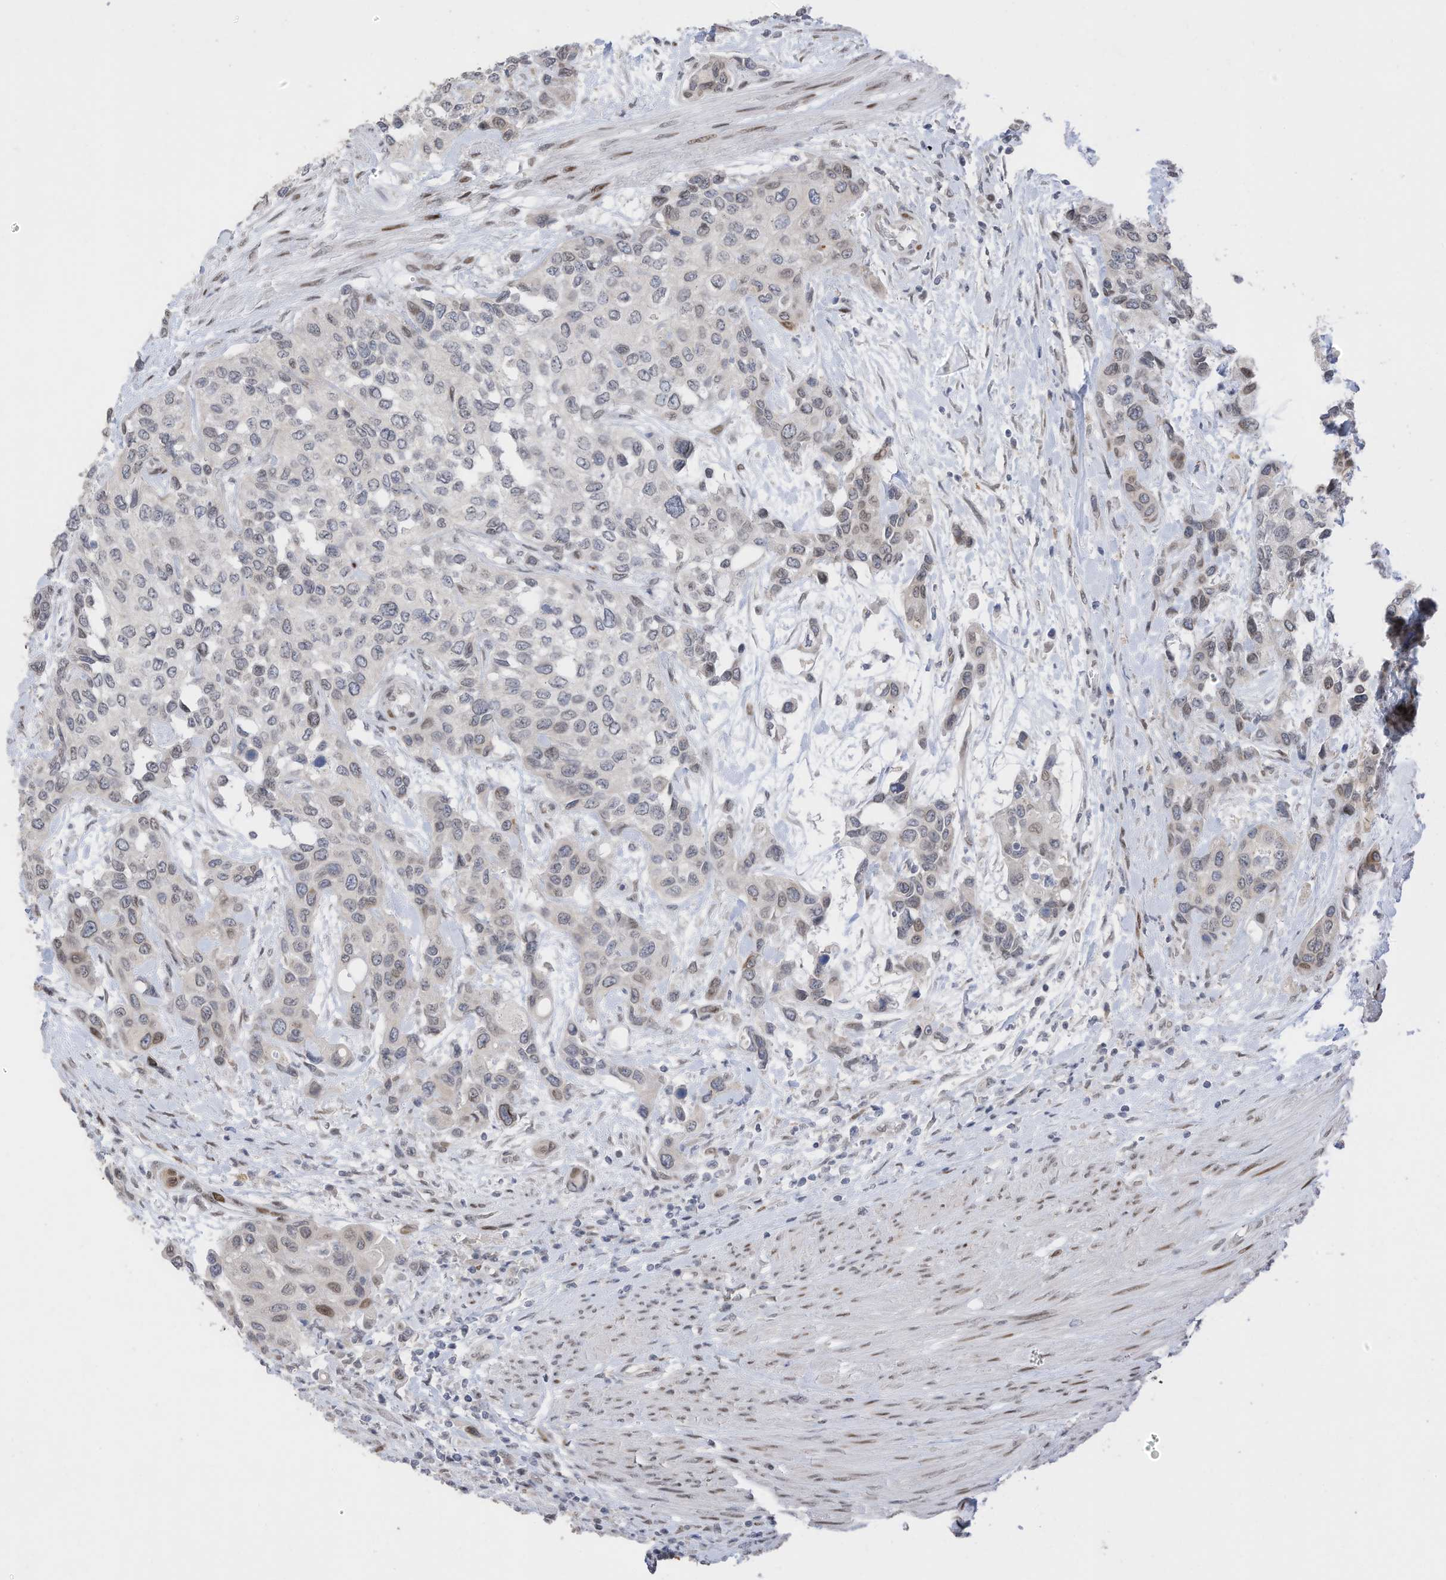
{"staining": {"intensity": "weak", "quantity": "25%-75%", "location": "nuclear"}, "tissue": "urothelial cancer", "cell_type": "Tumor cells", "image_type": "cancer", "snomed": [{"axis": "morphology", "description": "Normal tissue, NOS"}, {"axis": "morphology", "description": "Urothelial carcinoma, High grade"}, {"axis": "topography", "description": "Vascular tissue"}, {"axis": "topography", "description": "Urinary bladder"}], "caption": "Immunohistochemical staining of urothelial cancer exhibits low levels of weak nuclear expression in approximately 25%-75% of tumor cells.", "gene": "RABL3", "patient": {"sex": "female", "age": 56}}